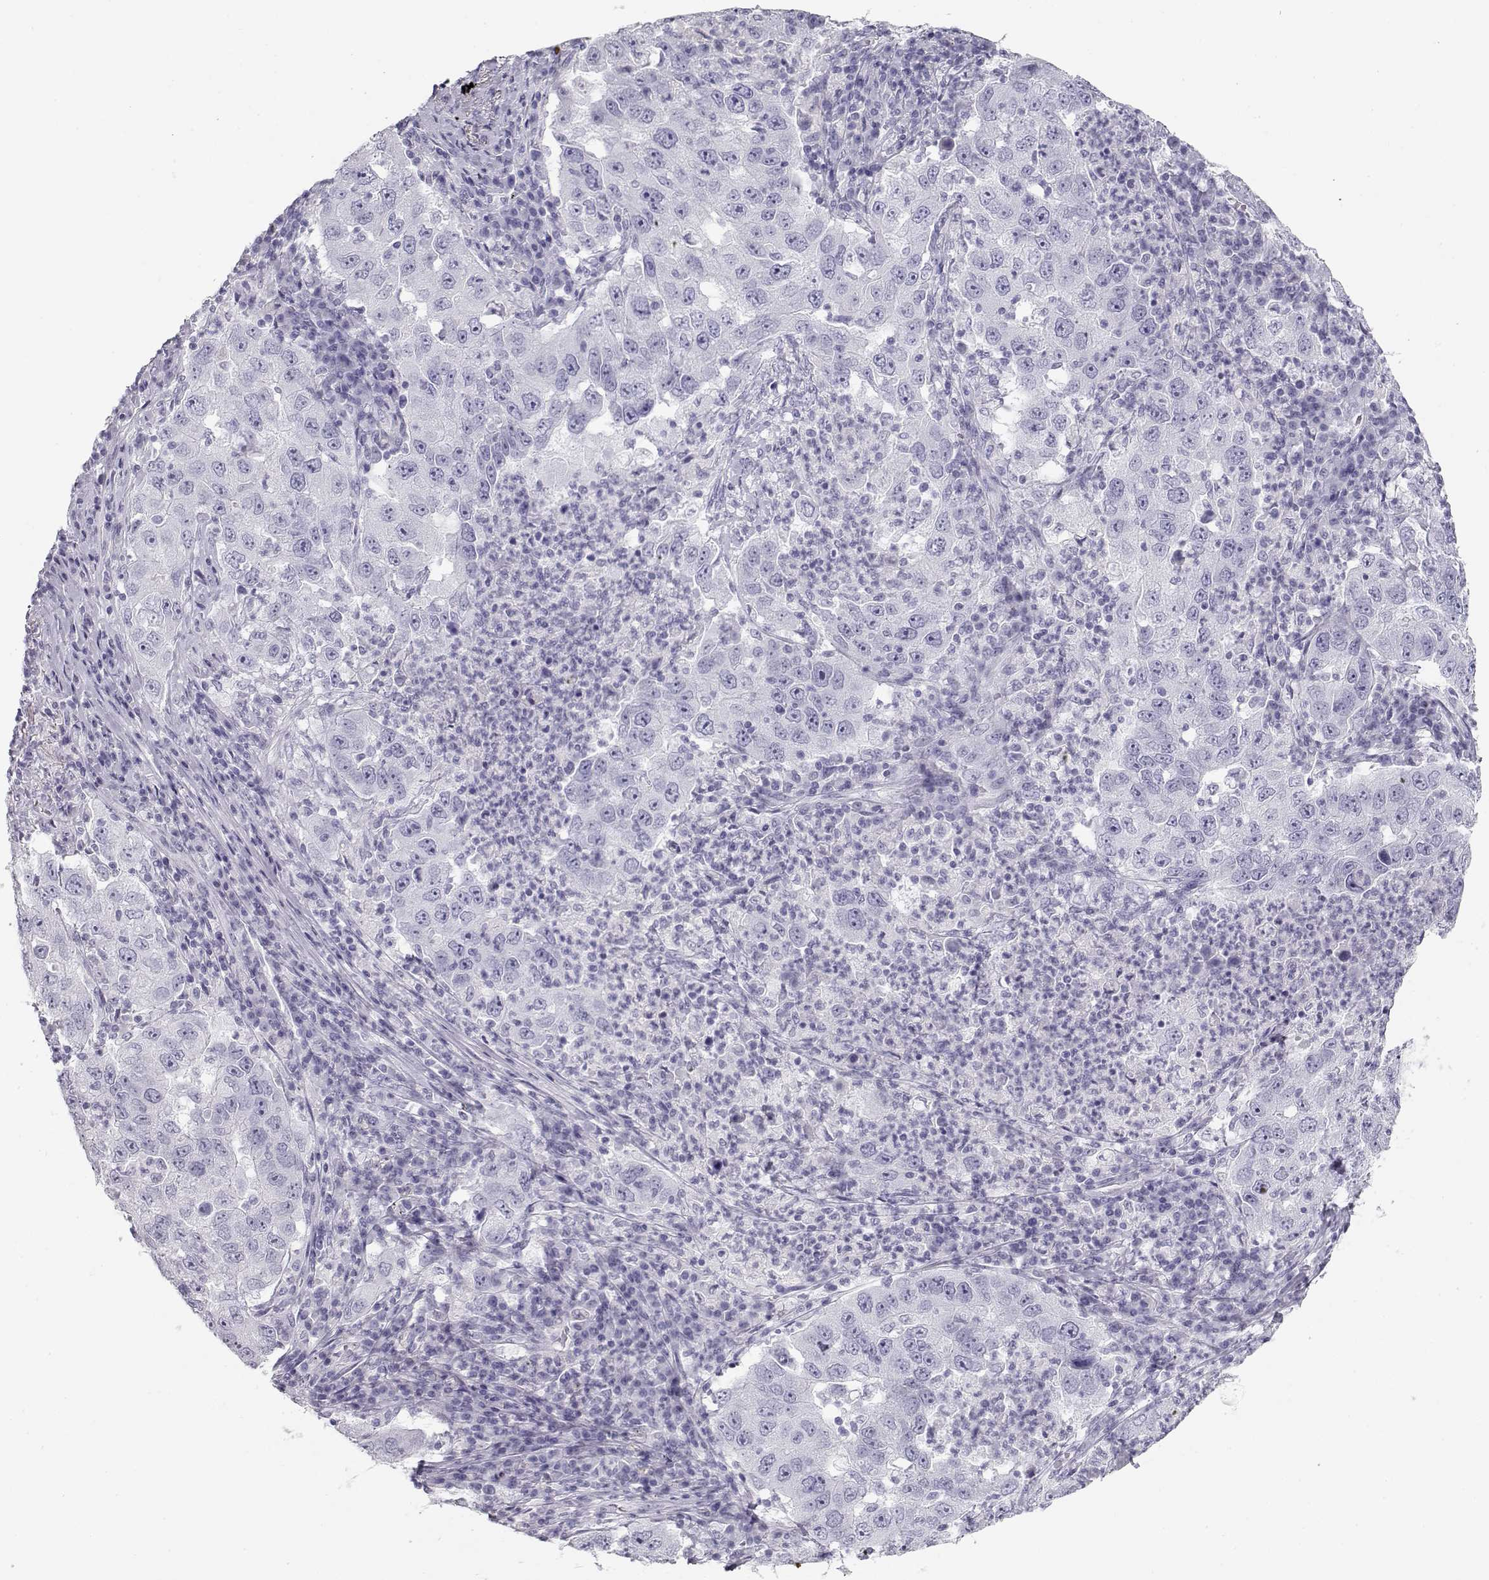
{"staining": {"intensity": "negative", "quantity": "none", "location": "none"}, "tissue": "lung cancer", "cell_type": "Tumor cells", "image_type": "cancer", "snomed": [{"axis": "morphology", "description": "Adenocarcinoma, NOS"}, {"axis": "topography", "description": "Lung"}], "caption": "The immunohistochemistry image has no significant expression in tumor cells of lung adenocarcinoma tissue. (Stains: DAB (3,3'-diaminobenzidine) immunohistochemistry (IHC) with hematoxylin counter stain, Microscopy: brightfield microscopy at high magnification).", "gene": "TKTL1", "patient": {"sex": "male", "age": 73}}